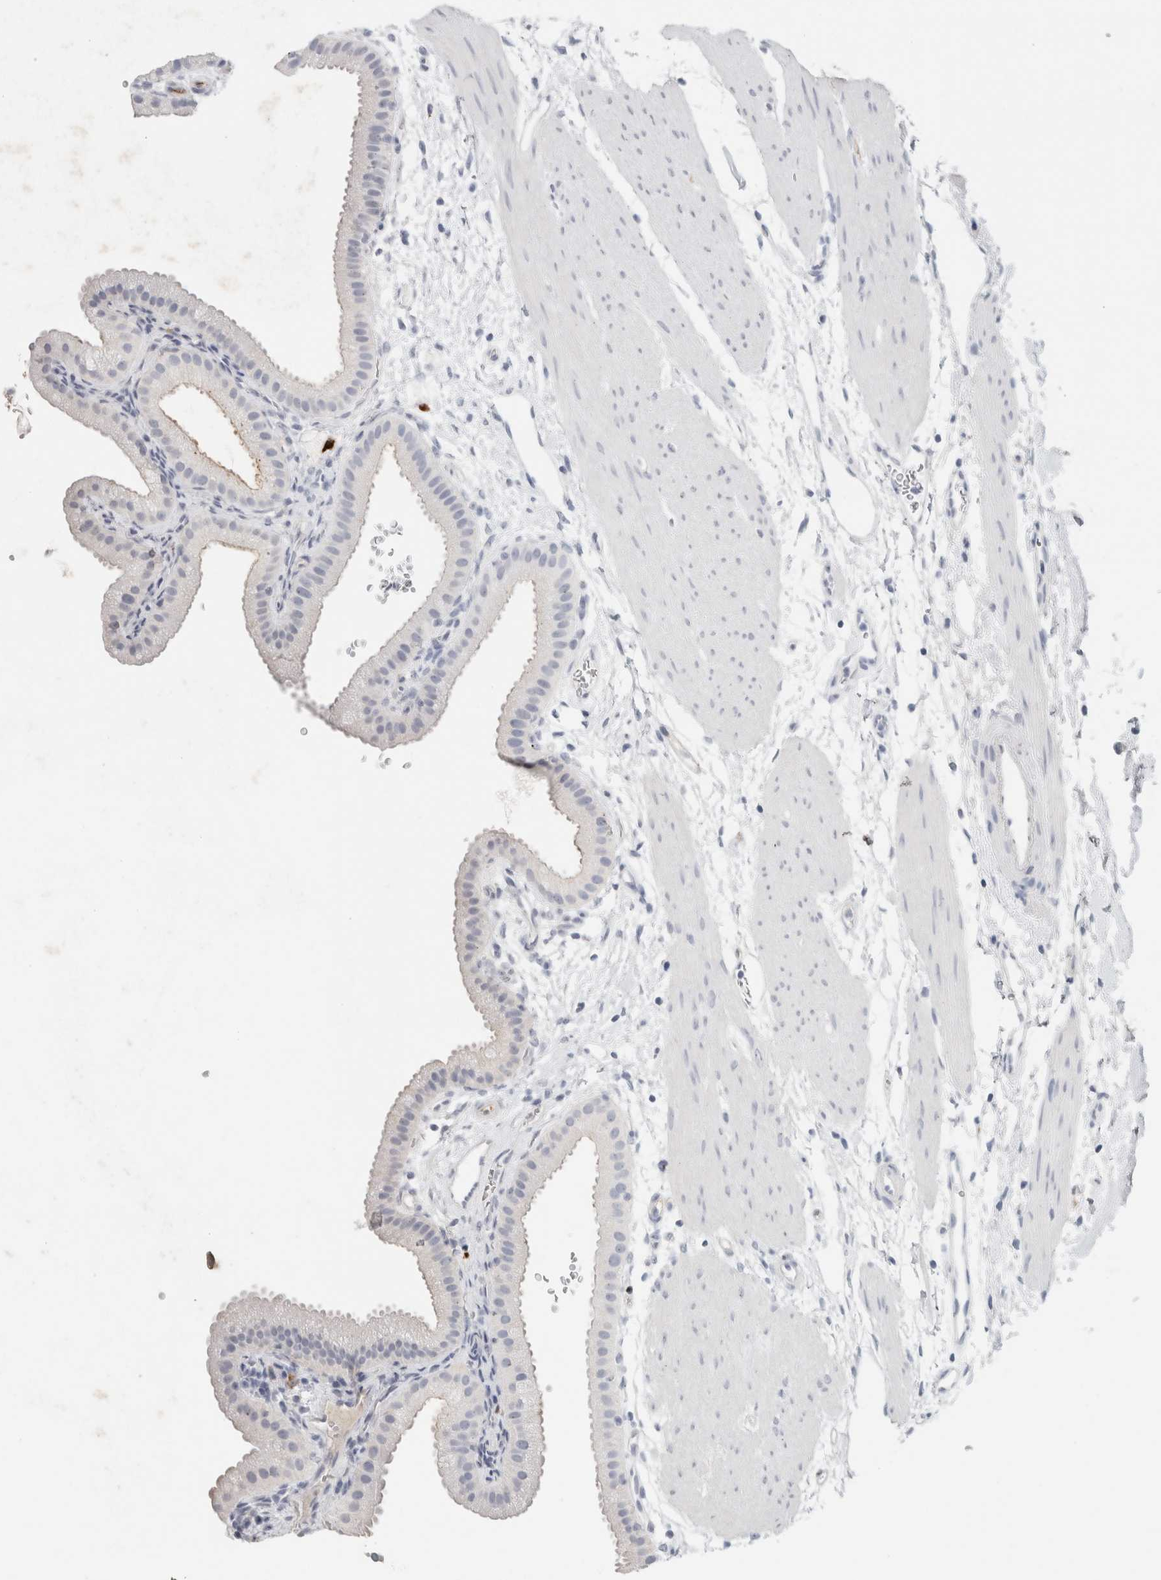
{"staining": {"intensity": "negative", "quantity": "none", "location": "none"}, "tissue": "gallbladder", "cell_type": "Glandular cells", "image_type": "normal", "snomed": [{"axis": "morphology", "description": "Normal tissue, NOS"}, {"axis": "topography", "description": "Gallbladder"}], "caption": "Photomicrograph shows no significant protein positivity in glandular cells of unremarkable gallbladder.", "gene": "IL6", "patient": {"sex": "female", "age": 64}}